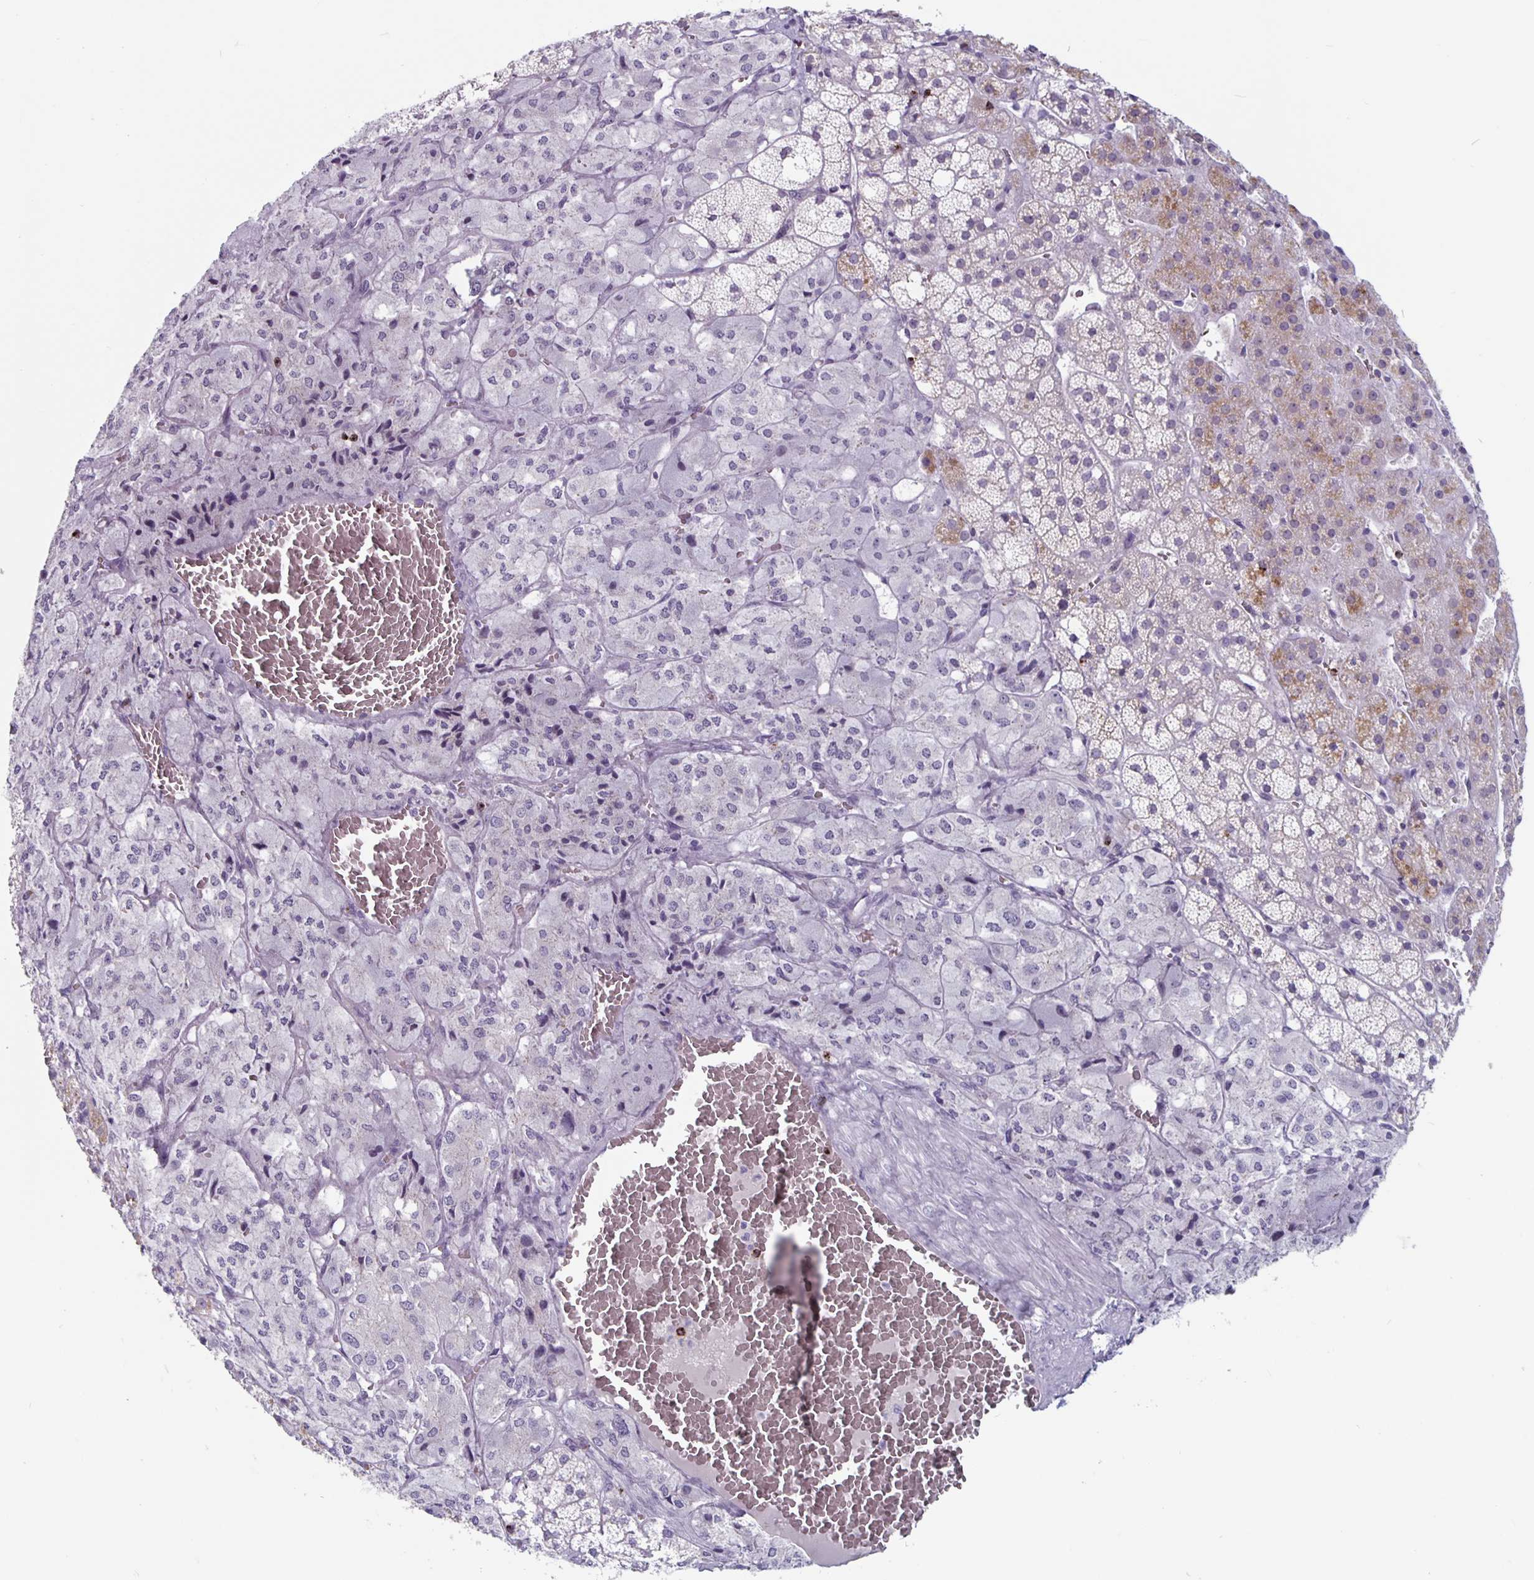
{"staining": {"intensity": "negative", "quantity": "none", "location": "none"}, "tissue": "adrenal gland", "cell_type": "Glandular cells", "image_type": "normal", "snomed": [{"axis": "morphology", "description": "Normal tissue, NOS"}, {"axis": "topography", "description": "Adrenal gland"}], "caption": "Immunohistochemistry of normal adrenal gland exhibits no staining in glandular cells.", "gene": "GZMK", "patient": {"sex": "male", "age": 53}}